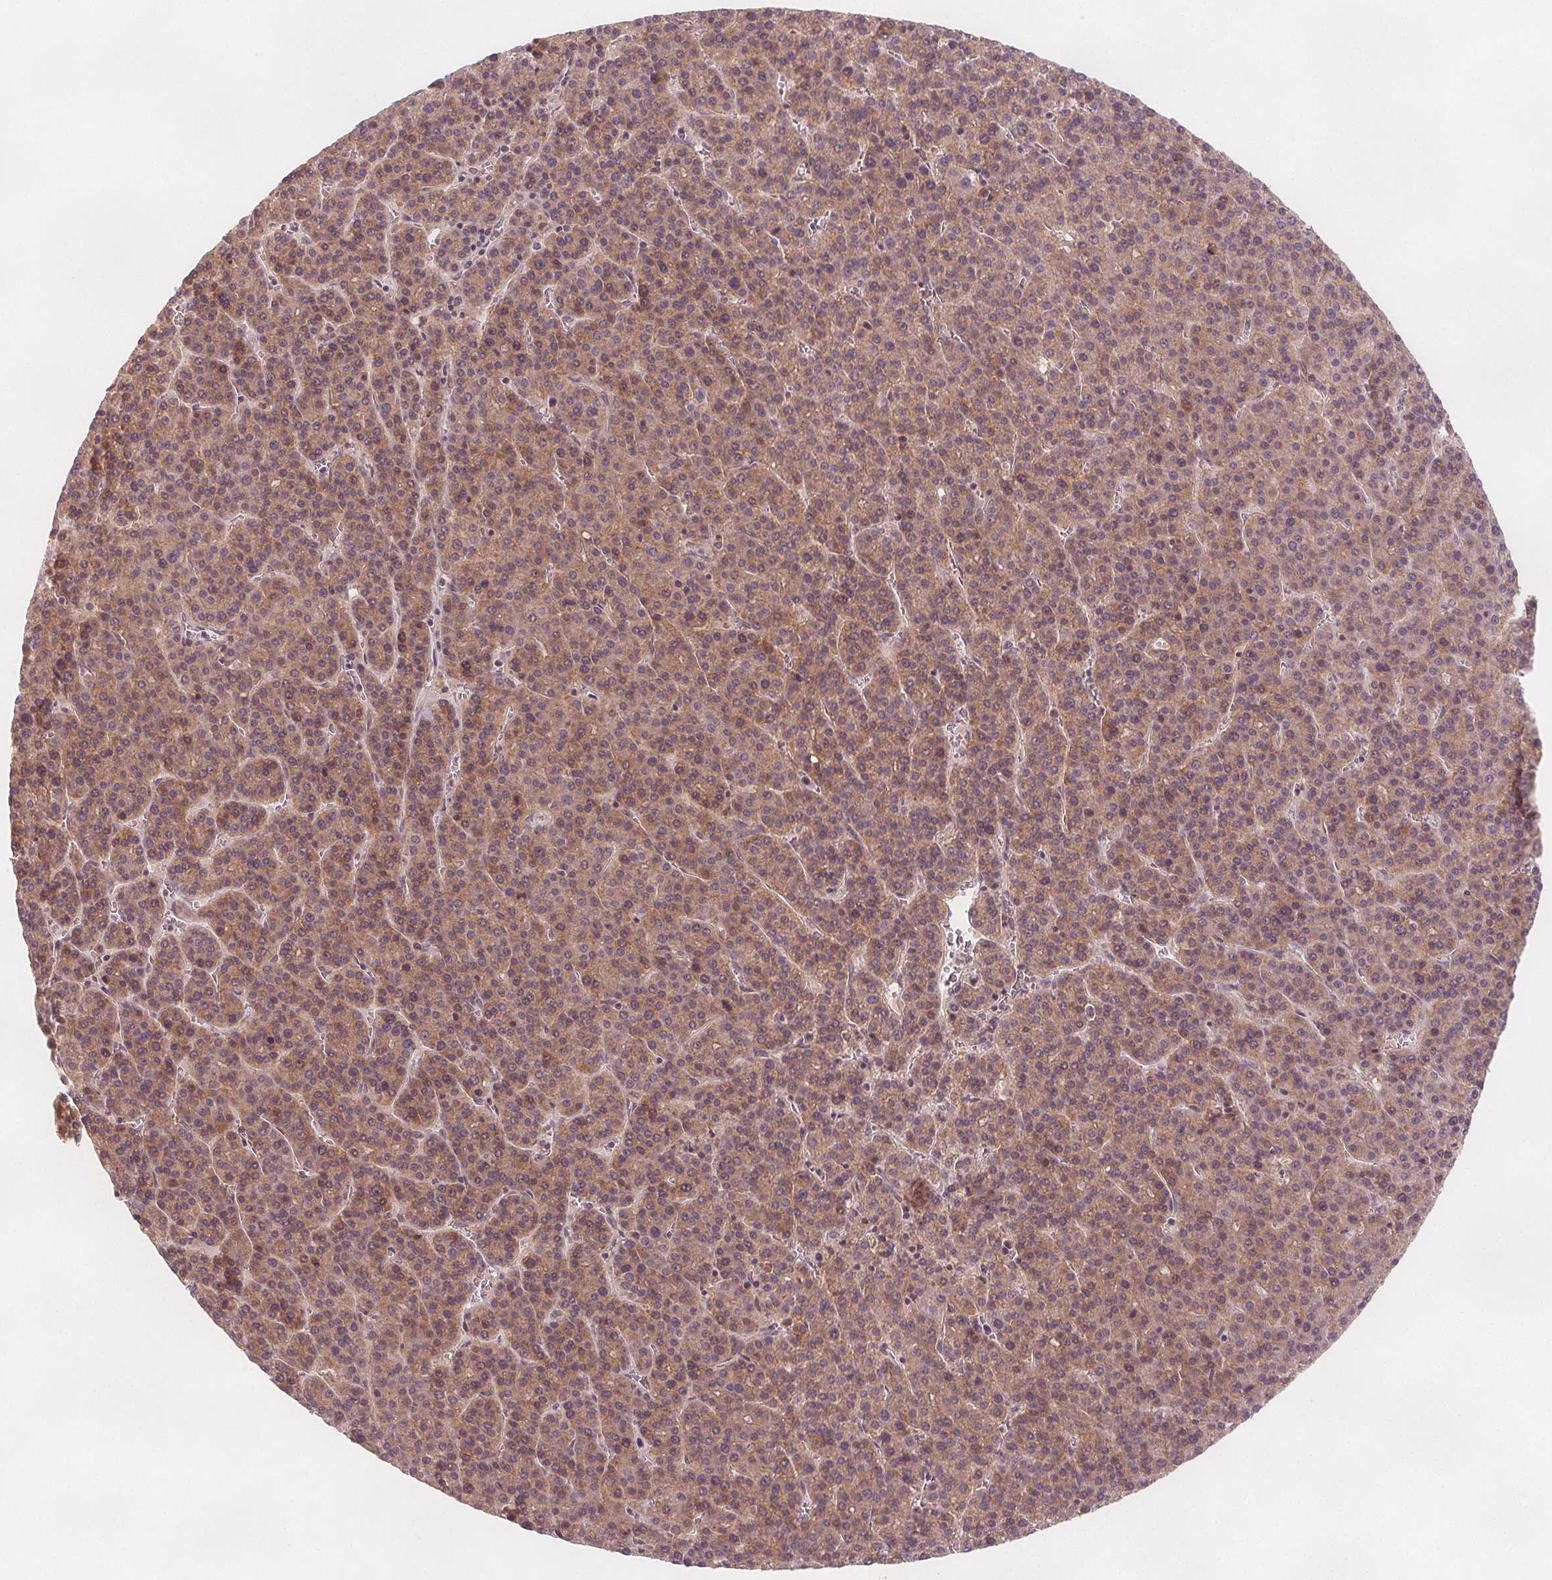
{"staining": {"intensity": "moderate", "quantity": ">75%", "location": "cytoplasmic/membranous"}, "tissue": "liver cancer", "cell_type": "Tumor cells", "image_type": "cancer", "snomed": [{"axis": "morphology", "description": "Carcinoma, Hepatocellular, NOS"}, {"axis": "topography", "description": "Liver"}], "caption": "A brown stain labels moderate cytoplasmic/membranous staining of a protein in liver hepatocellular carcinoma tumor cells. The staining was performed using DAB, with brown indicating positive protein expression. Nuclei are stained blue with hematoxylin.", "gene": "NCSTN", "patient": {"sex": "female", "age": 58}}